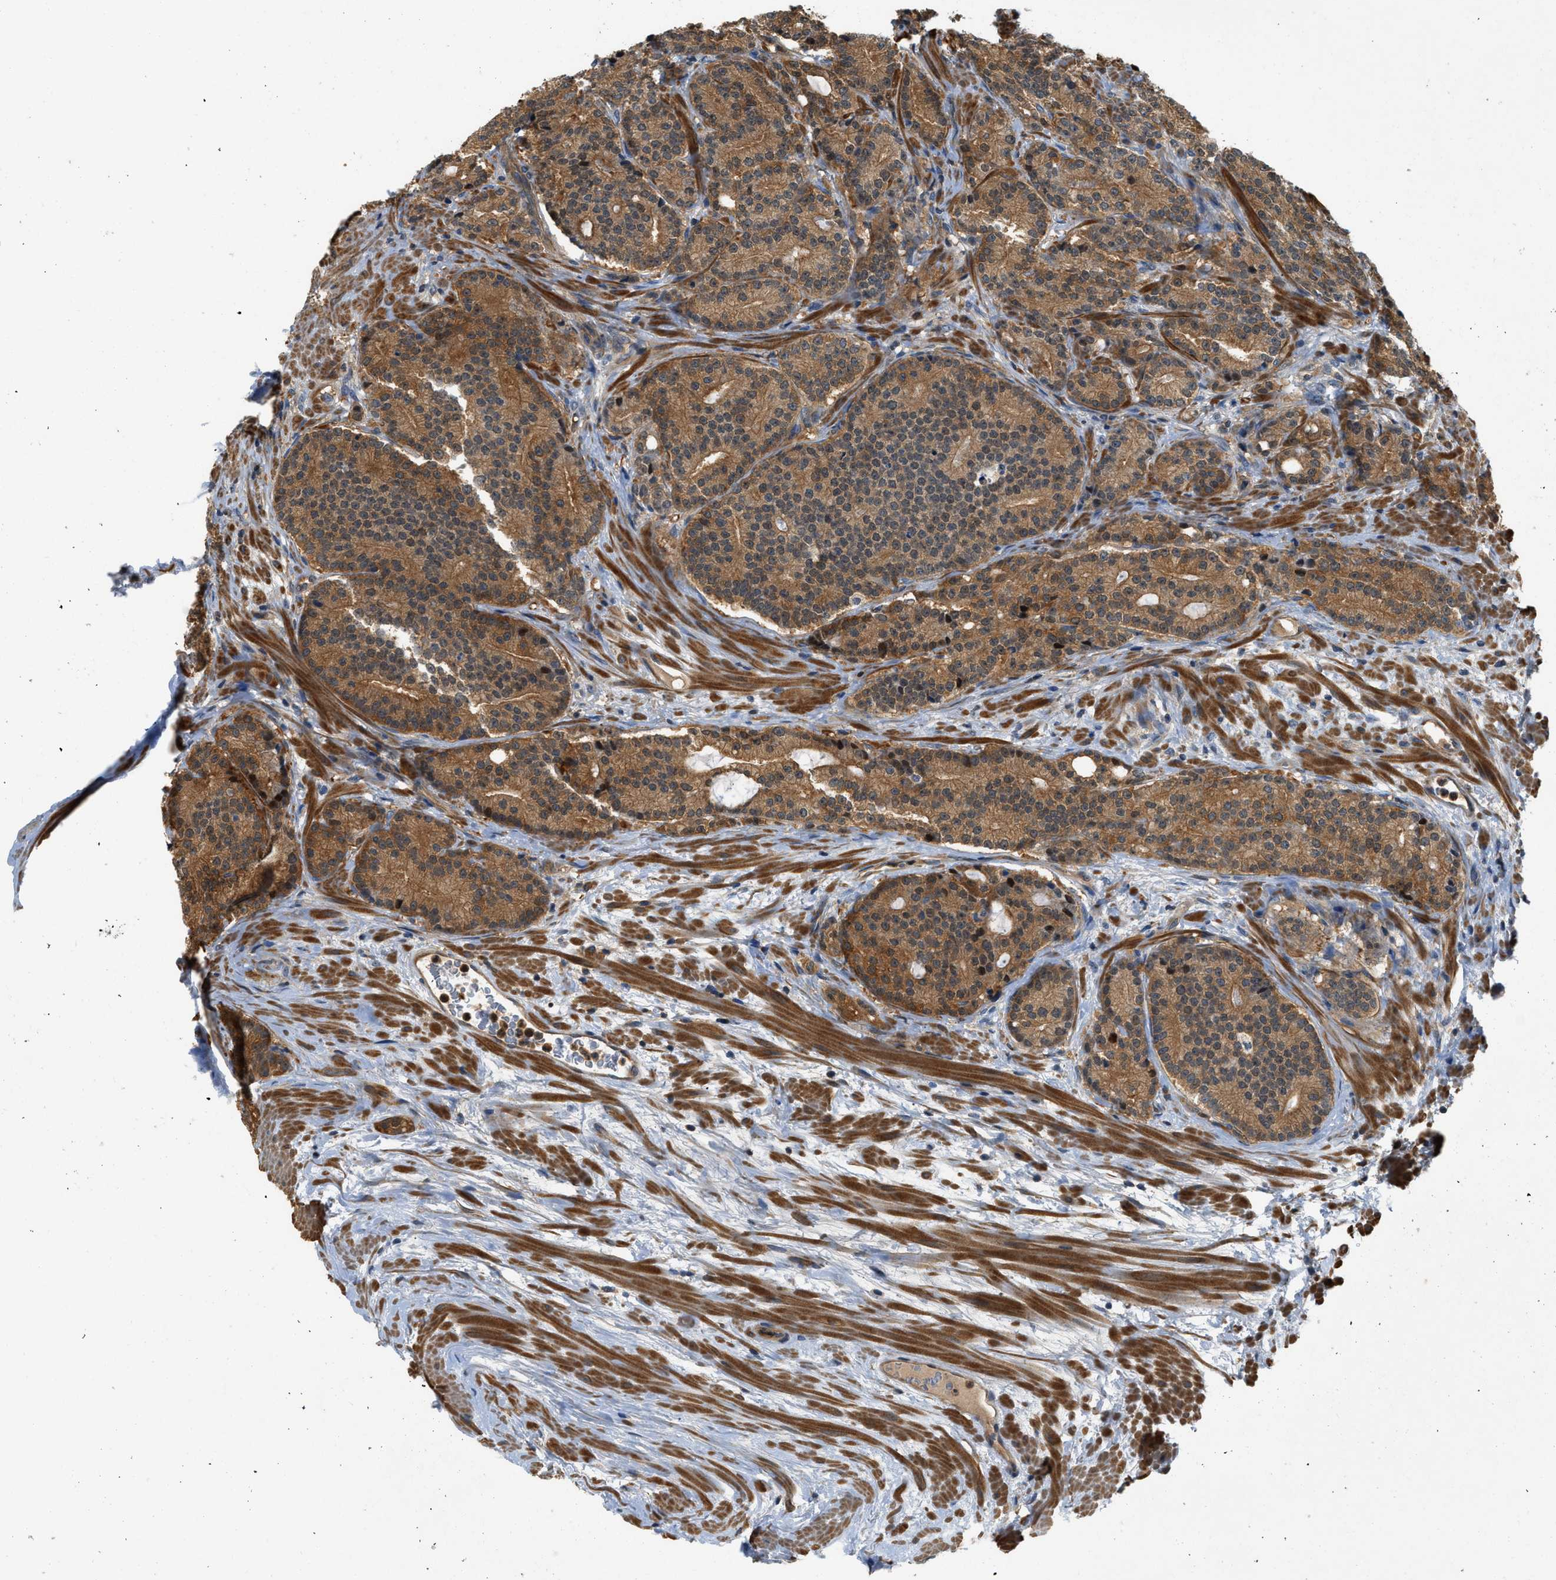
{"staining": {"intensity": "moderate", "quantity": ">75%", "location": "cytoplasmic/membranous"}, "tissue": "prostate cancer", "cell_type": "Tumor cells", "image_type": "cancer", "snomed": [{"axis": "morphology", "description": "Adenocarcinoma, High grade"}, {"axis": "topography", "description": "Prostate"}], "caption": "This image reveals IHC staining of prostate cancer (high-grade adenocarcinoma), with medium moderate cytoplasmic/membranous expression in approximately >75% of tumor cells.", "gene": "GPR31", "patient": {"sex": "male", "age": 61}}